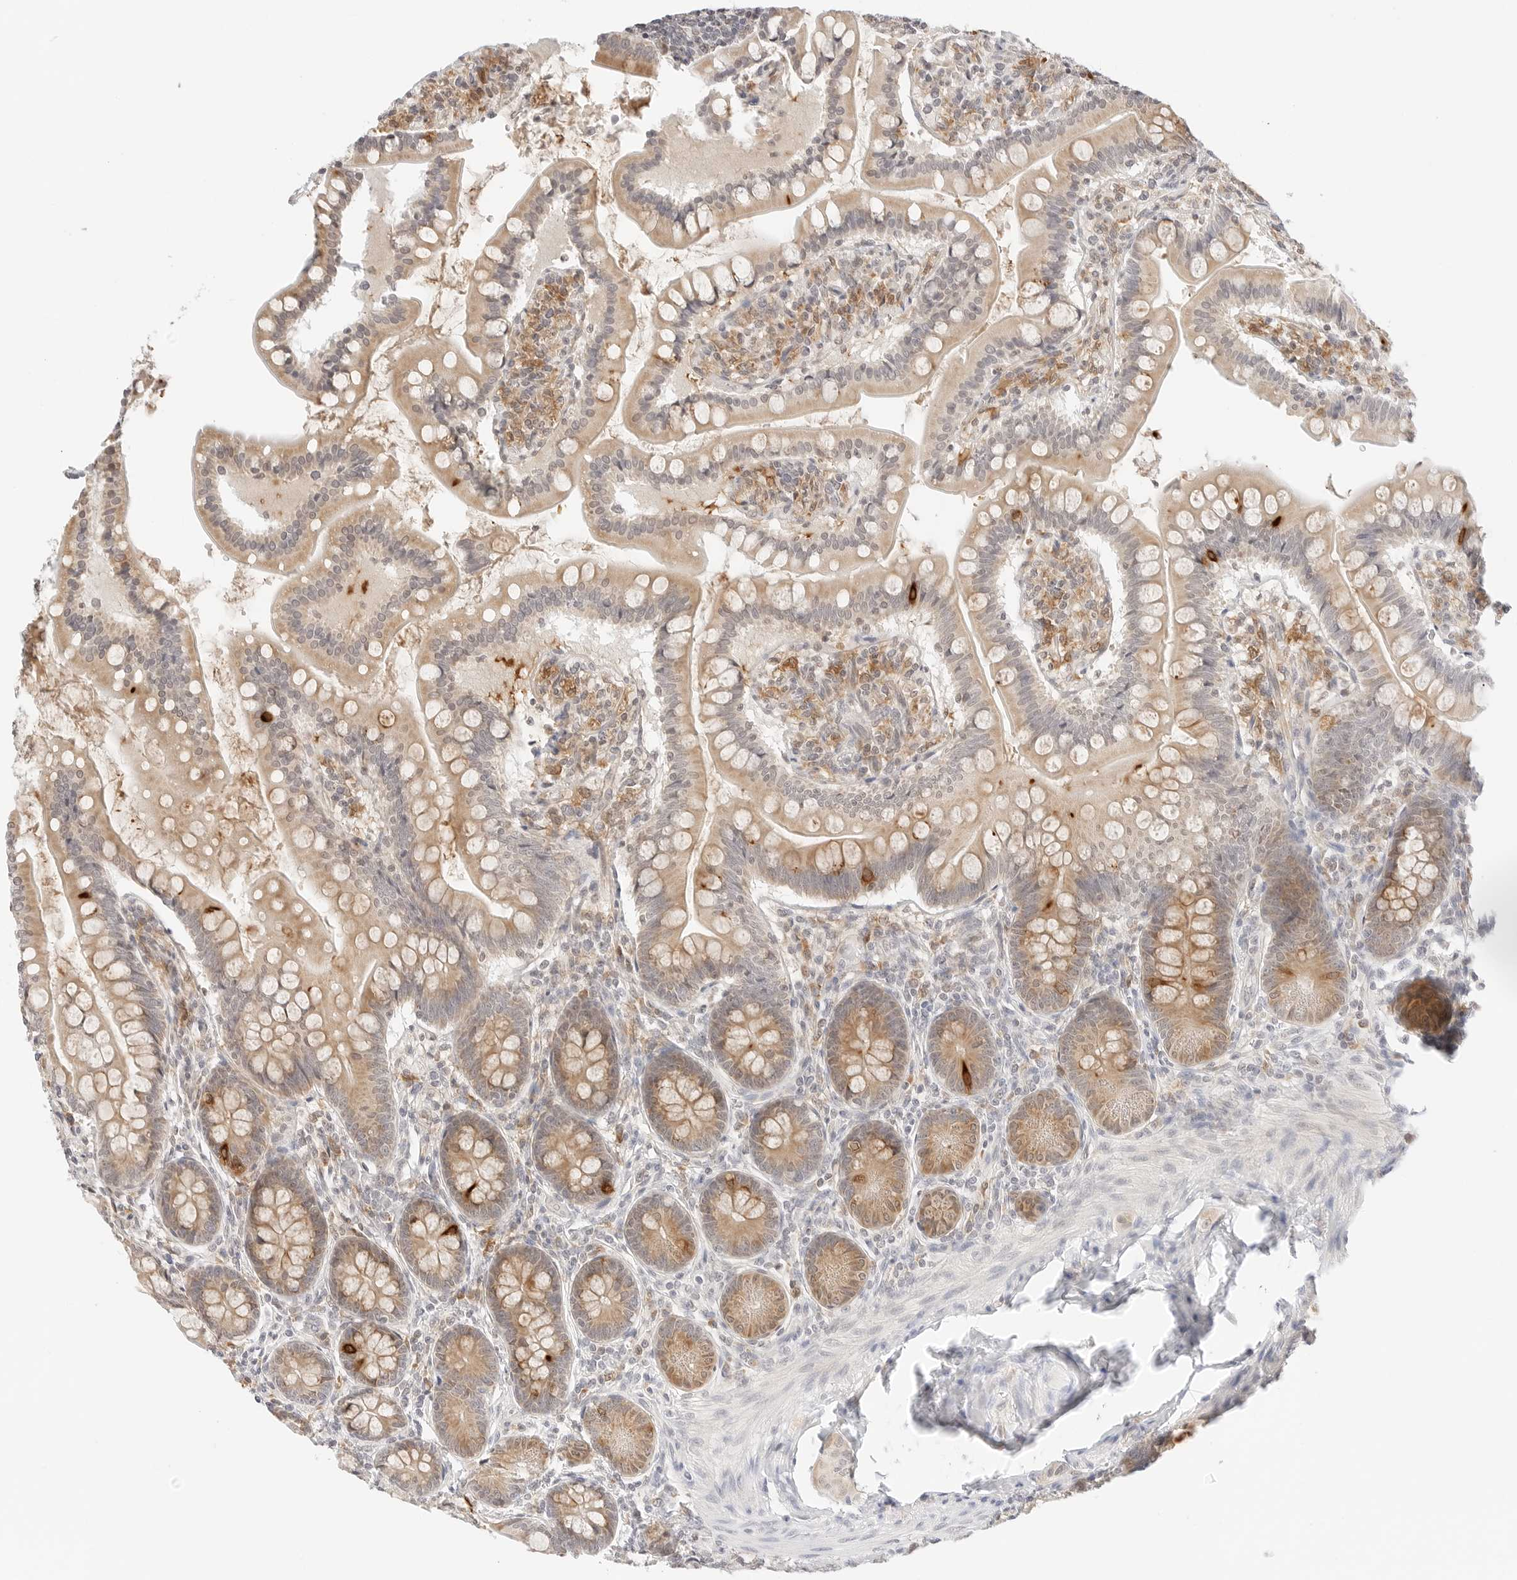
{"staining": {"intensity": "moderate", "quantity": "25%-75%", "location": "cytoplasmic/membranous"}, "tissue": "small intestine", "cell_type": "Glandular cells", "image_type": "normal", "snomed": [{"axis": "morphology", "description": "Normal tissue, NOS"}, {"axis": "topography", "description": "Small intestine"}], "caption": "An immunohistochemistry (IHC) image of unremarkable tissue is shown. Protein staining in brown labels moderate cytoplasmic/membranous positivity in small intestine within glandular cells.", "gene": "ERO1B", "patient": {"sex": "male", "age": 7}}